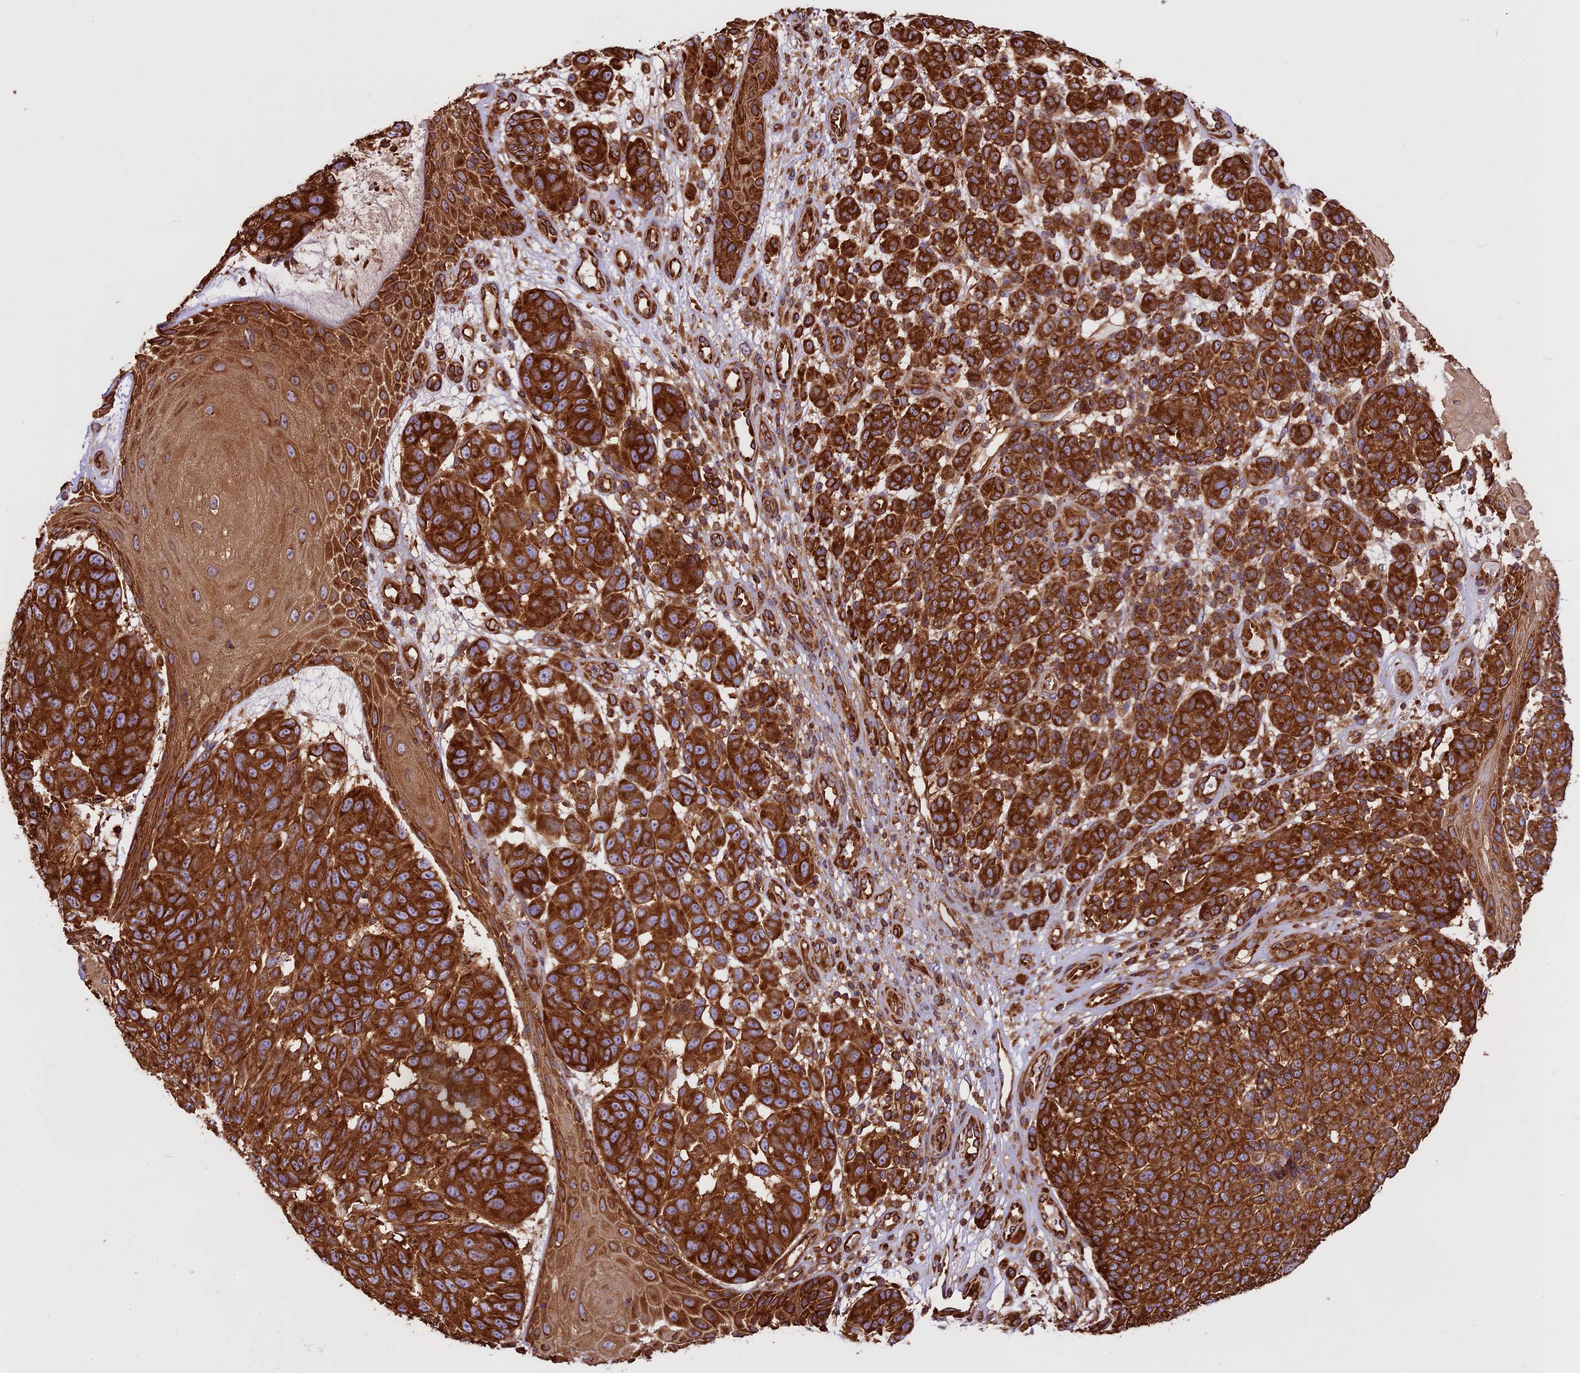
{"staining": {"intensity": "strong", "quantity": ">75%", "location": "cytoplasmic/membranous"}, "tissue": "melanoma", "cell_type": "Tumor cells", "image_type": "cancer", "snomed": [{"axis": "morphology", "description": "Malignant melanoma, NOS"}, {"axis": "topography", "description": "Skin"}], "caption": "Melanoma stained with a protein marker reveals strong staining in tumor cells.", "gene": "KARS1", "patient": {"sex": "male", "age": 49}}